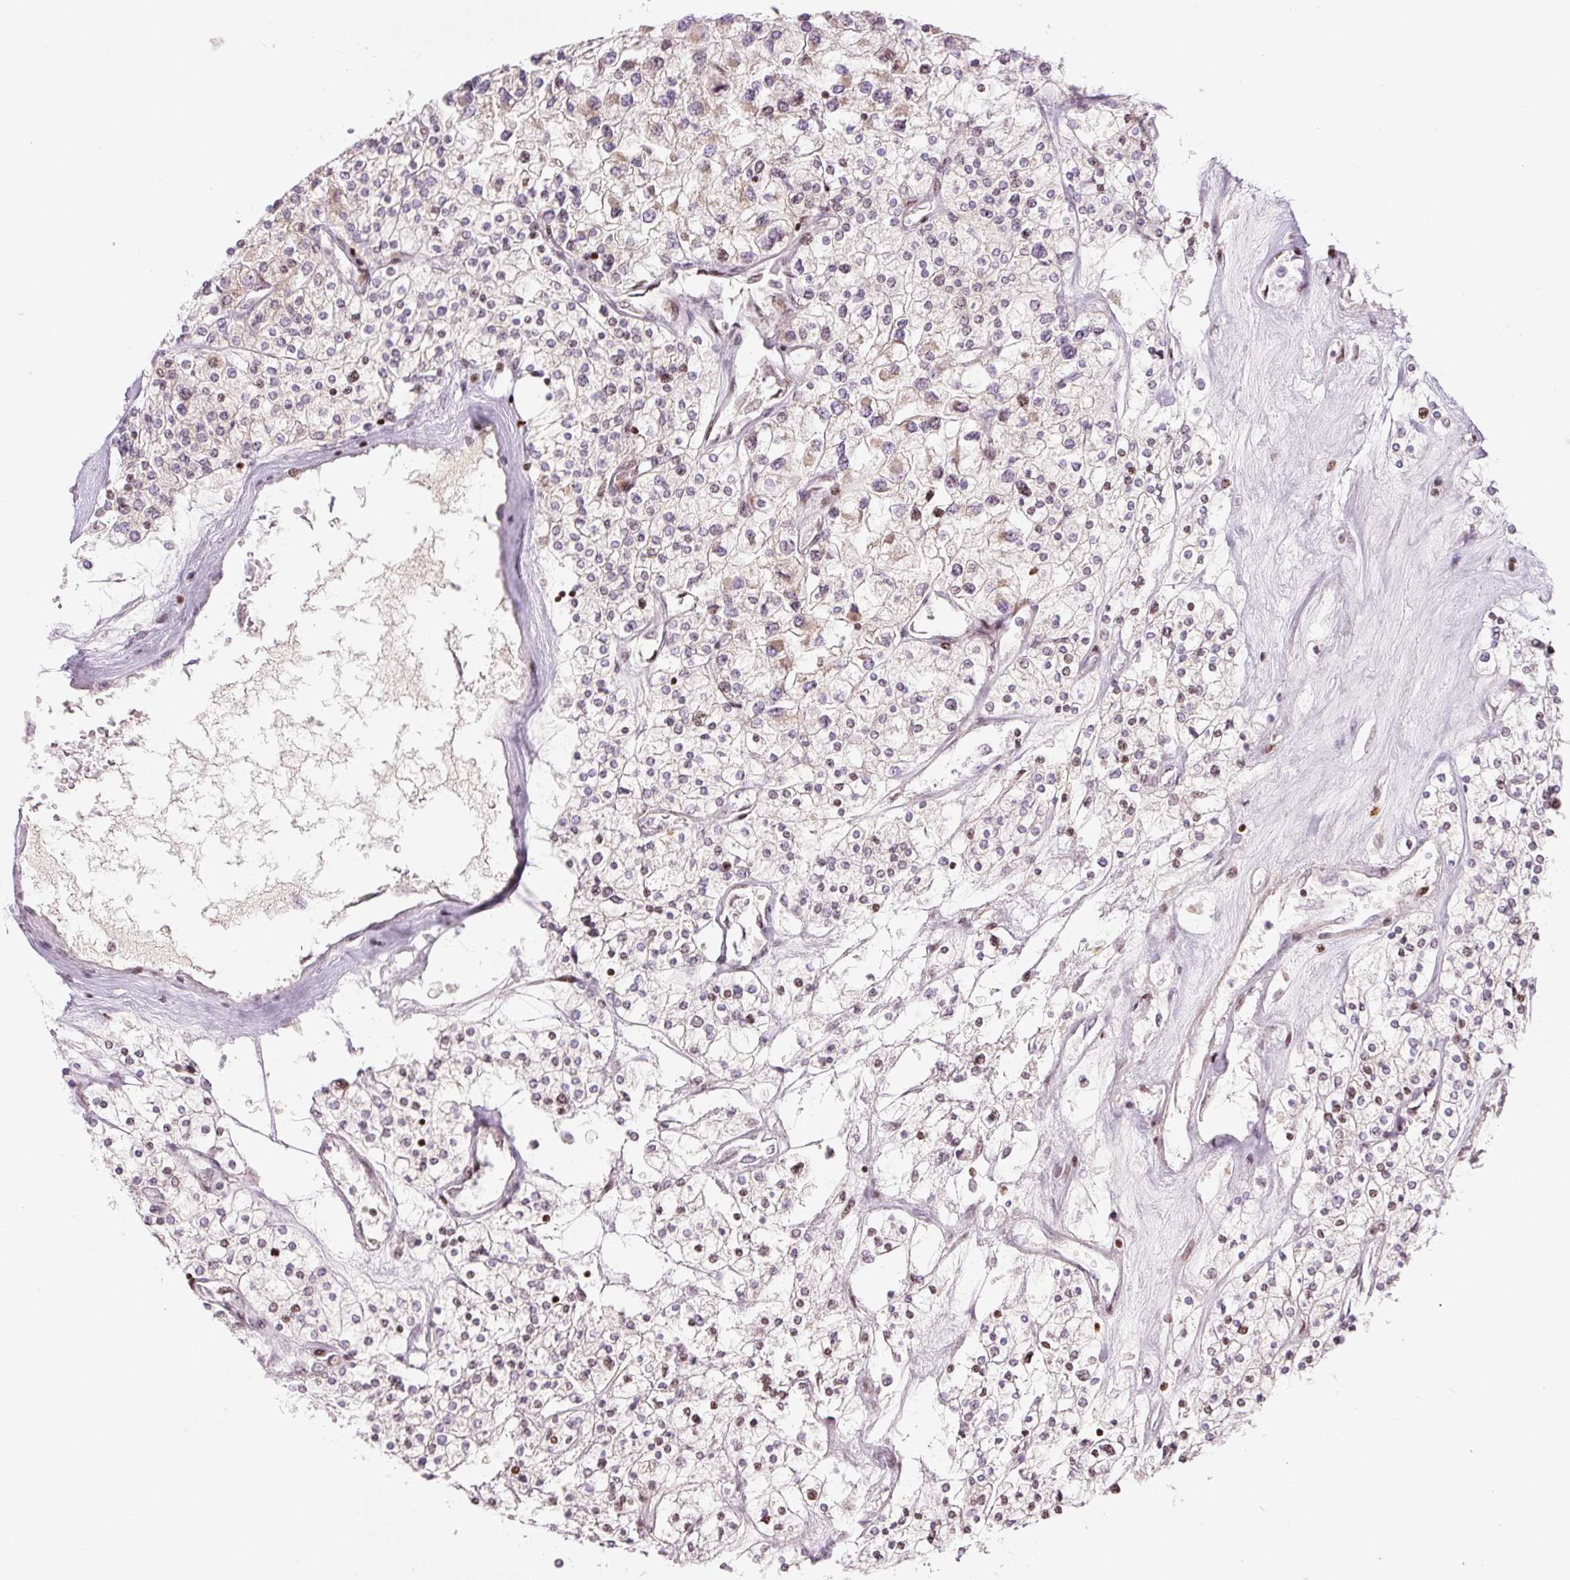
{"staining": {"intensity": "moderate", "quantity": "<25%", "location": "cytoplasmic/membranous,nuclear"}, "tissue": "renal cancer", "cell_type": "Tumor cells", "image_type": "cancer", "snomed": [{"axis": "morphology", "description": "Adenocarcinoma, NOS"}, {"axis": "topography", "description": "Kidney"}], "caption": "Human renal adenocarcinoma stained with a brown dye reveals moderate cytoplasmic/membranous and nuclear positive expression in about <25% of tumor cells.", "gene": "TMEM177", "patient": {"sex": "male", "age": 80}}